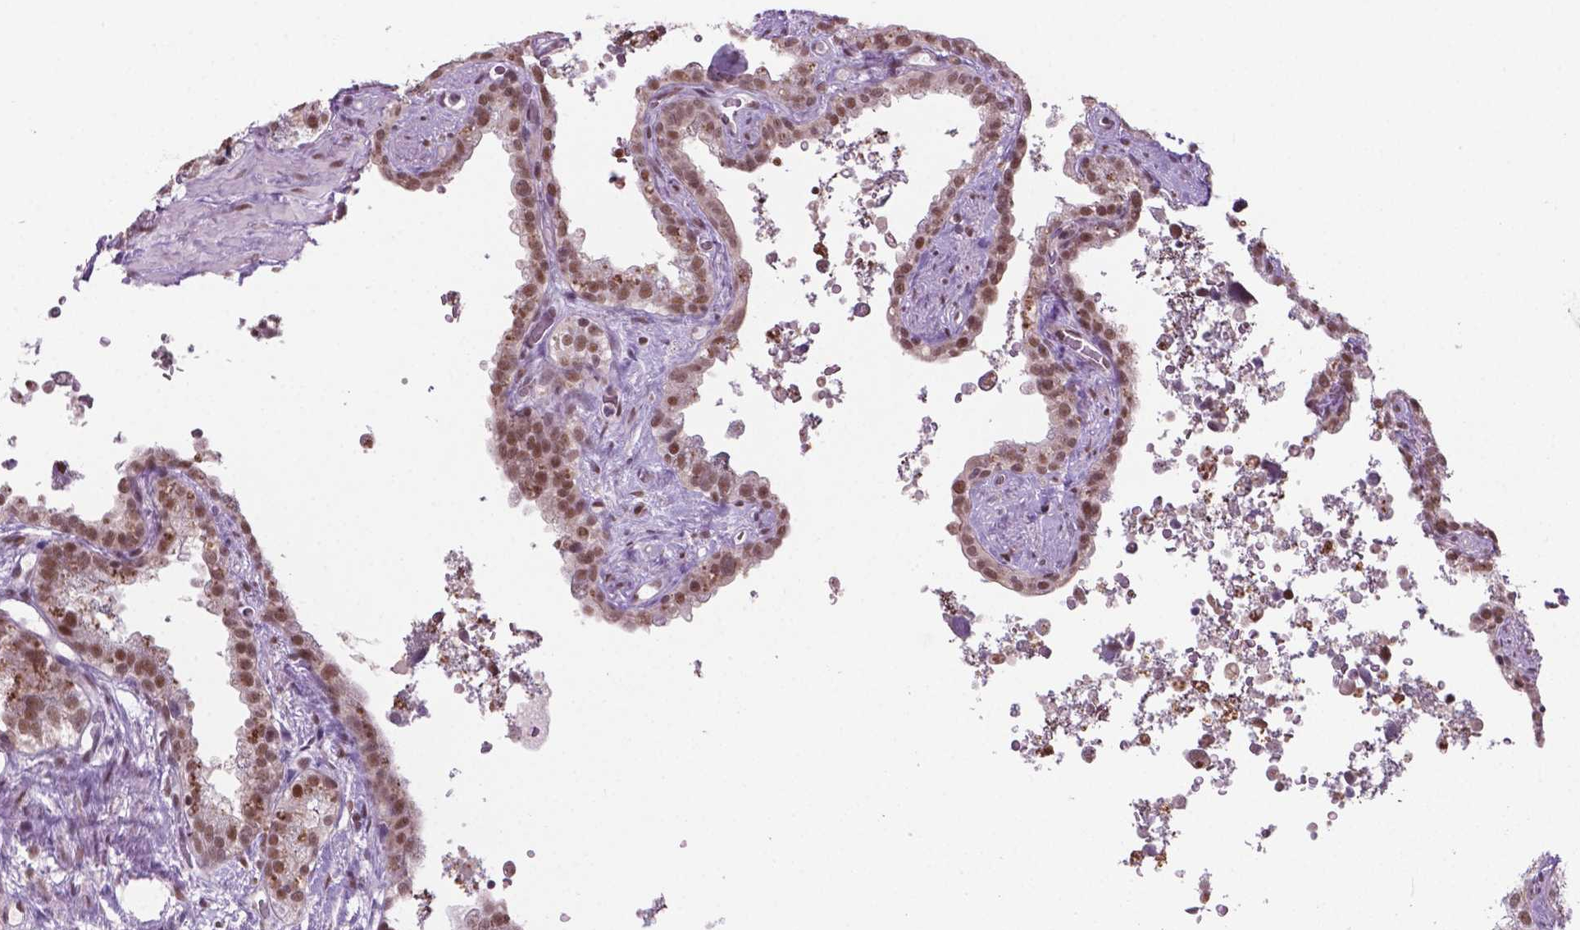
{"staining": {"intensity": "moderate", "quantity": ">75%", "location": "nuclear"}, "tissue": "seminal vesicle", "cell_type": "Glandular cells", "image_type": "normal", "snomed": [{"axis": "morphology", "description": "Normal tissue, NOS"}, {"axis": "topography", "description": "Prostate"}, {"axis": "topography", "description": "Seminal veicle"}], "caption": "Immunohistochemistry (IHC) (DAB (3,3'-diaminobenzidine)) staining of unremarkable human seminal vesicle shows moderate nuclear protein expression in approximately >75% of glandular cells. The staining was performed using DAB (3,3'-diaminobenzidine), with brown indicating positive protein expression. Nuclei are stained blue with hematoxylin.", "gene": "PHAX", "patient": {"sex": "male", "age": 71}}